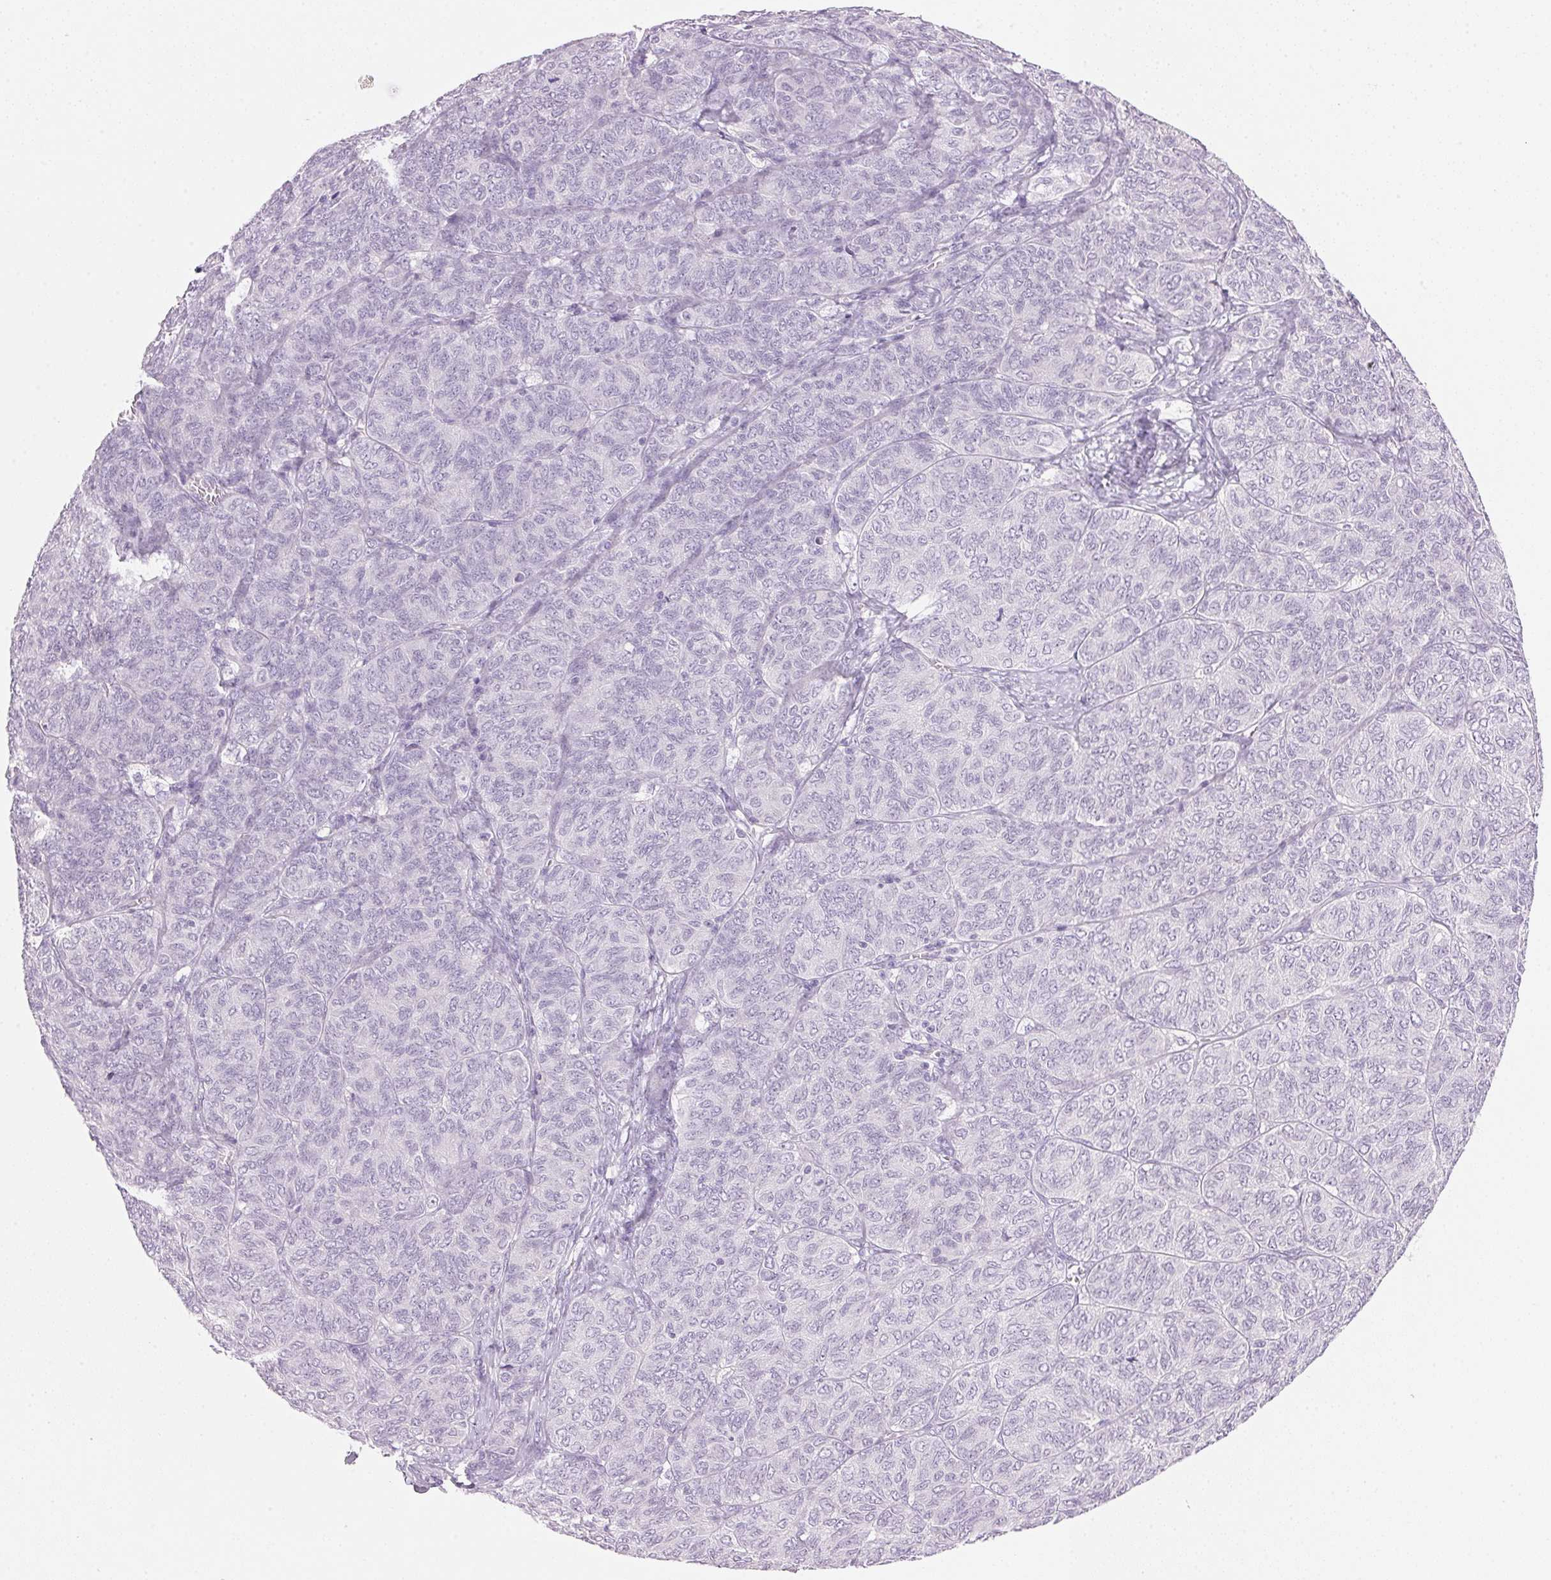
{"staining": {"intensity": "negative", "quantity": "none", "location": "none"}, "tissue": "ovarian cancer", "cell_type": "Tumor cells", "image_type": "cancer", "snomed": [{"axis": "morphology", "description": "Carcinoma, endometroid"}, {"axis": "topography", "description": "Ovary"}], "caption": "Immunohistochemistry (IHC) photomicrograph of human ovarian cancer stained for a protein (brown), which demonstrates no positivity in tumor cells.", "gene": "CYP11B1", "patient": {"sex": "female", "age": 80}}